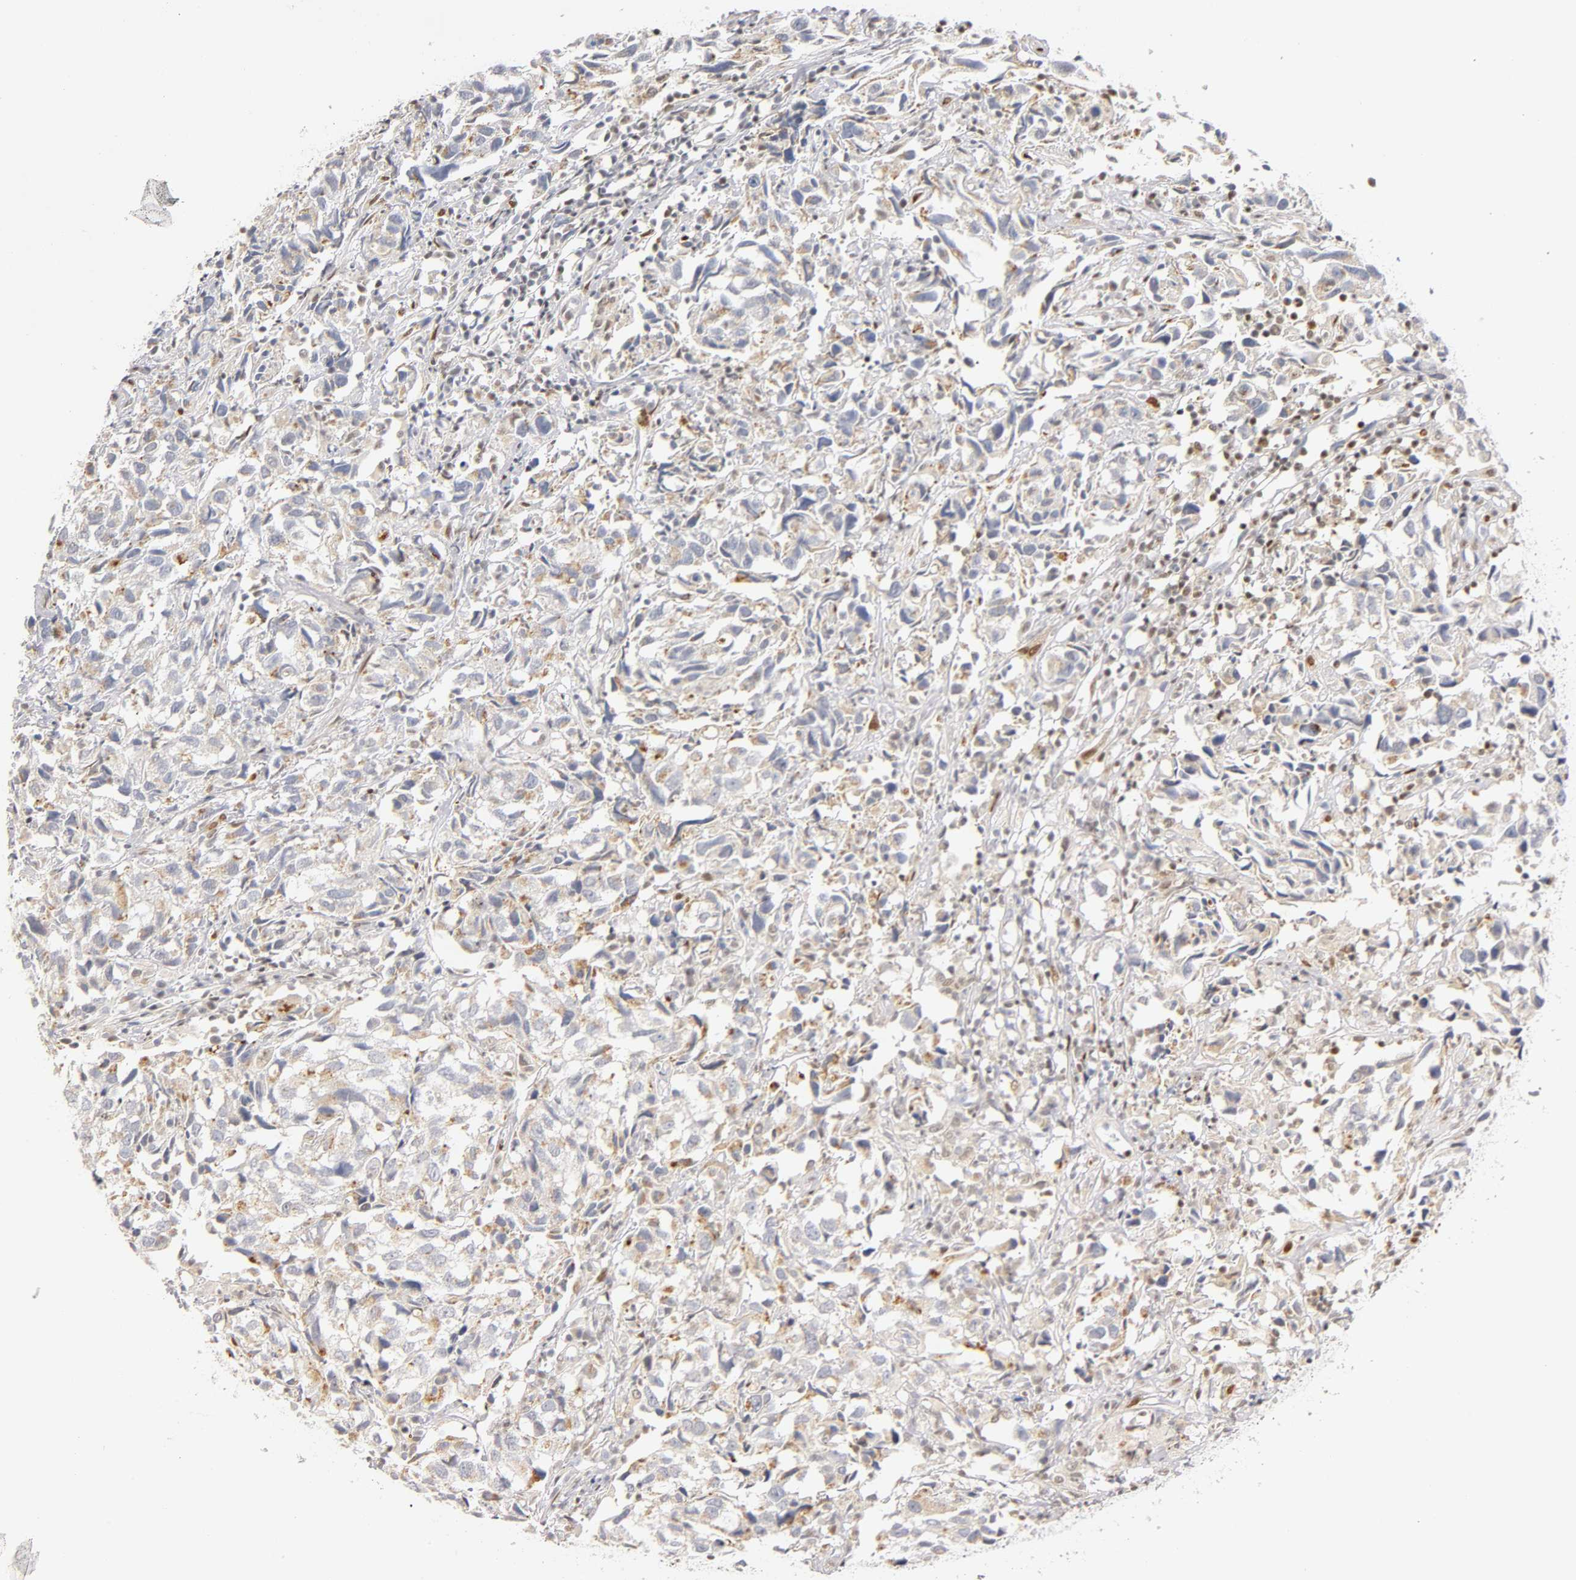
{"staining": {"intensity": "weak", "quantity": "25%-75%", "location": "cytoplasmic/membranous"}, "tissue": "urothelial cancer", "cell_type": "Tumor cells", "image_type": "cancer", "snomed": [{"axis": "morphology", "description": "Urothelial carcinoma, High grade"}, {"axis": "topography", "description": "Urinary bladder"}], "caption": "Brown immunohistochemical staining in urothelial cancer demonstrates weak cytoplasmic/membranous expression in about 25%-75% of tumor cells. Using DAB (brown) and hematoxylin (blue) stains, captured at high magnification using brightfield microscopy.", "gene": "RUNX1", "patient": {"sex": "female", "age": 75}}